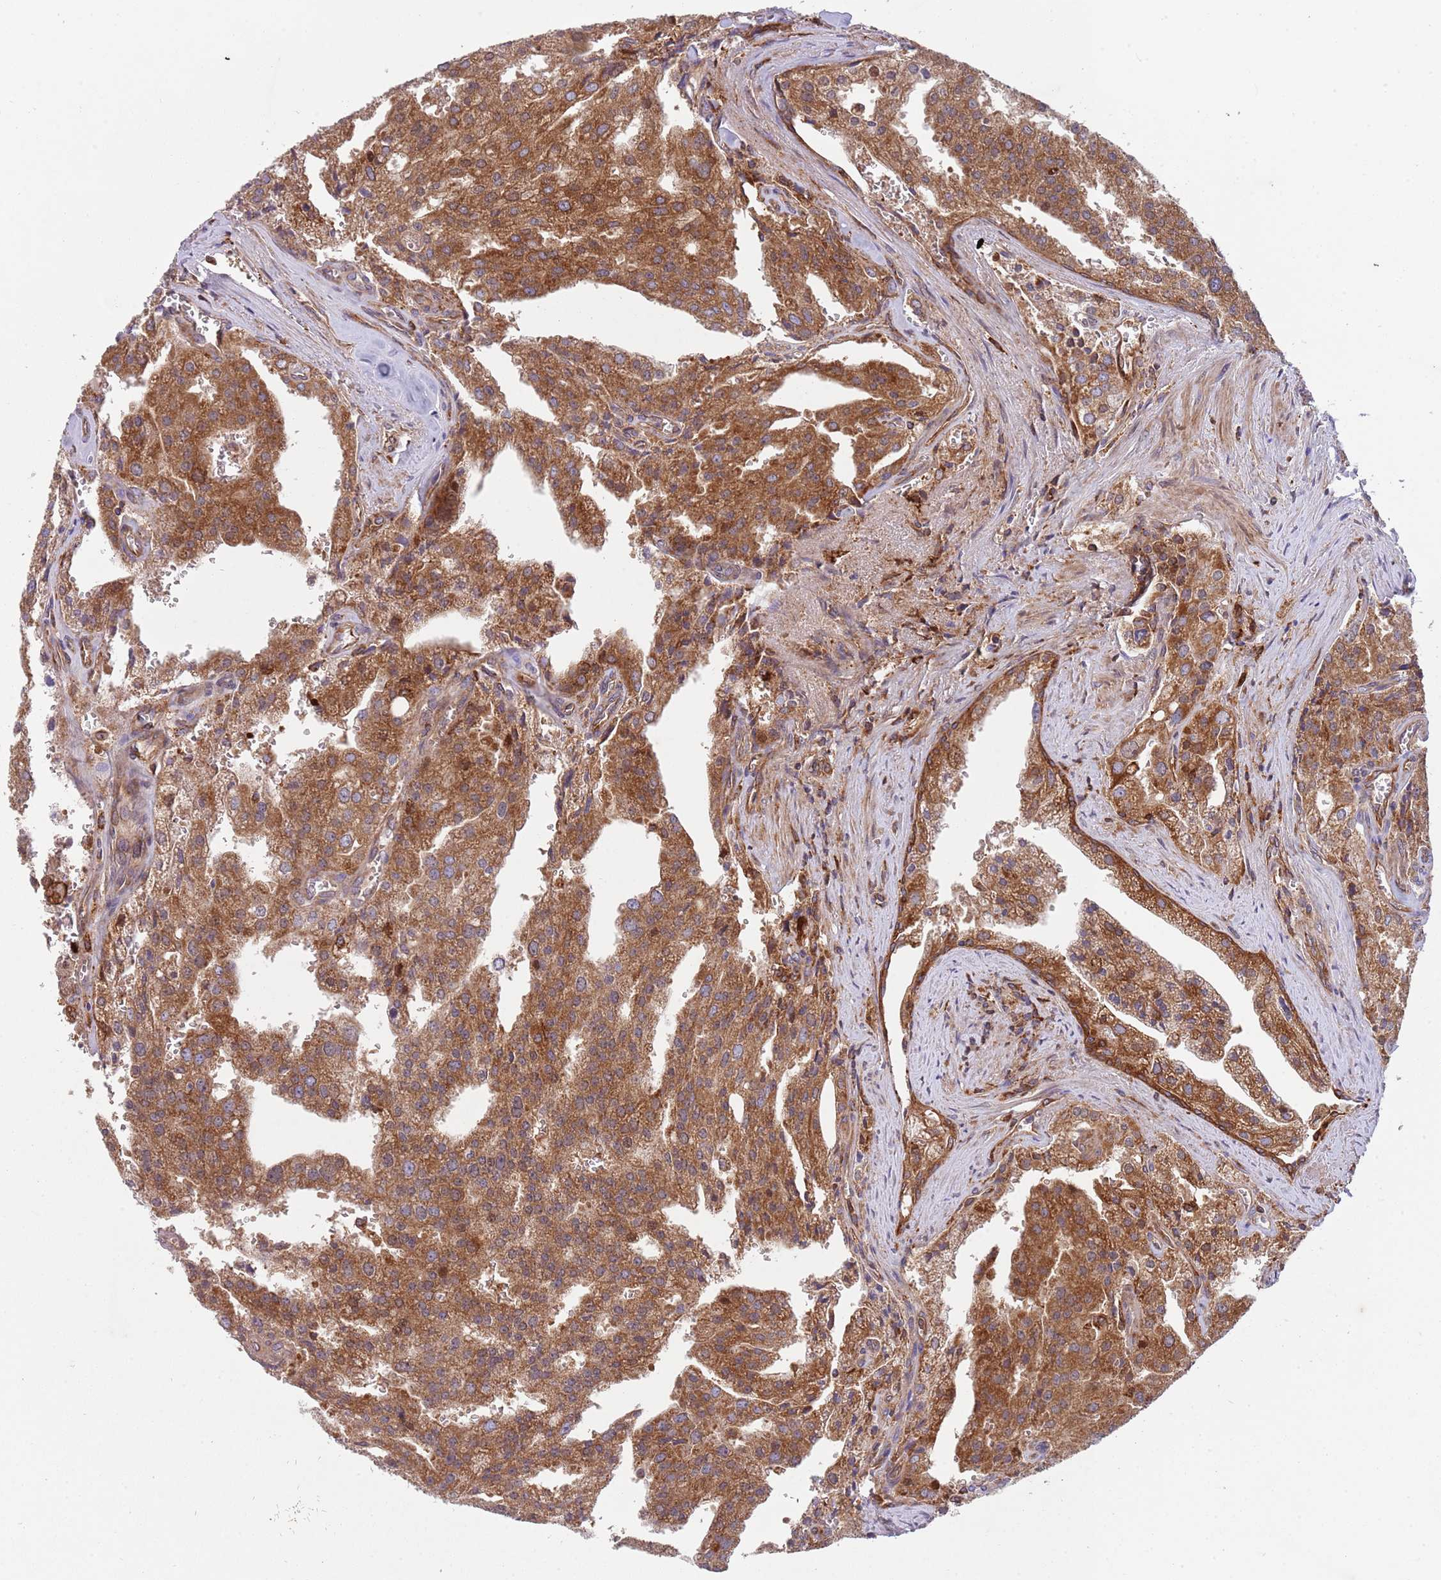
{"staining": {"intensity": "moderate", "quantity": ">75%", "location": "cytoplasmic/membranous"}, "tissue": "prostate cancer", "cell_type": "Tumor cells", "image_type": "cancer", "snomed": [{"axis": "morphology", "description": "Adenocarcinoma, High grade"}, {"axis": "topography", "description": "Prostate"}], "caption": "Prostate cancer (high-grade adenocarcinoma) tissue demonstrates moderate cytoplasmic/membranous positivity in approximately >75% of tumor cells", "gene": "ZMYM5", "patient": {"sex": "male", "age": 68}}